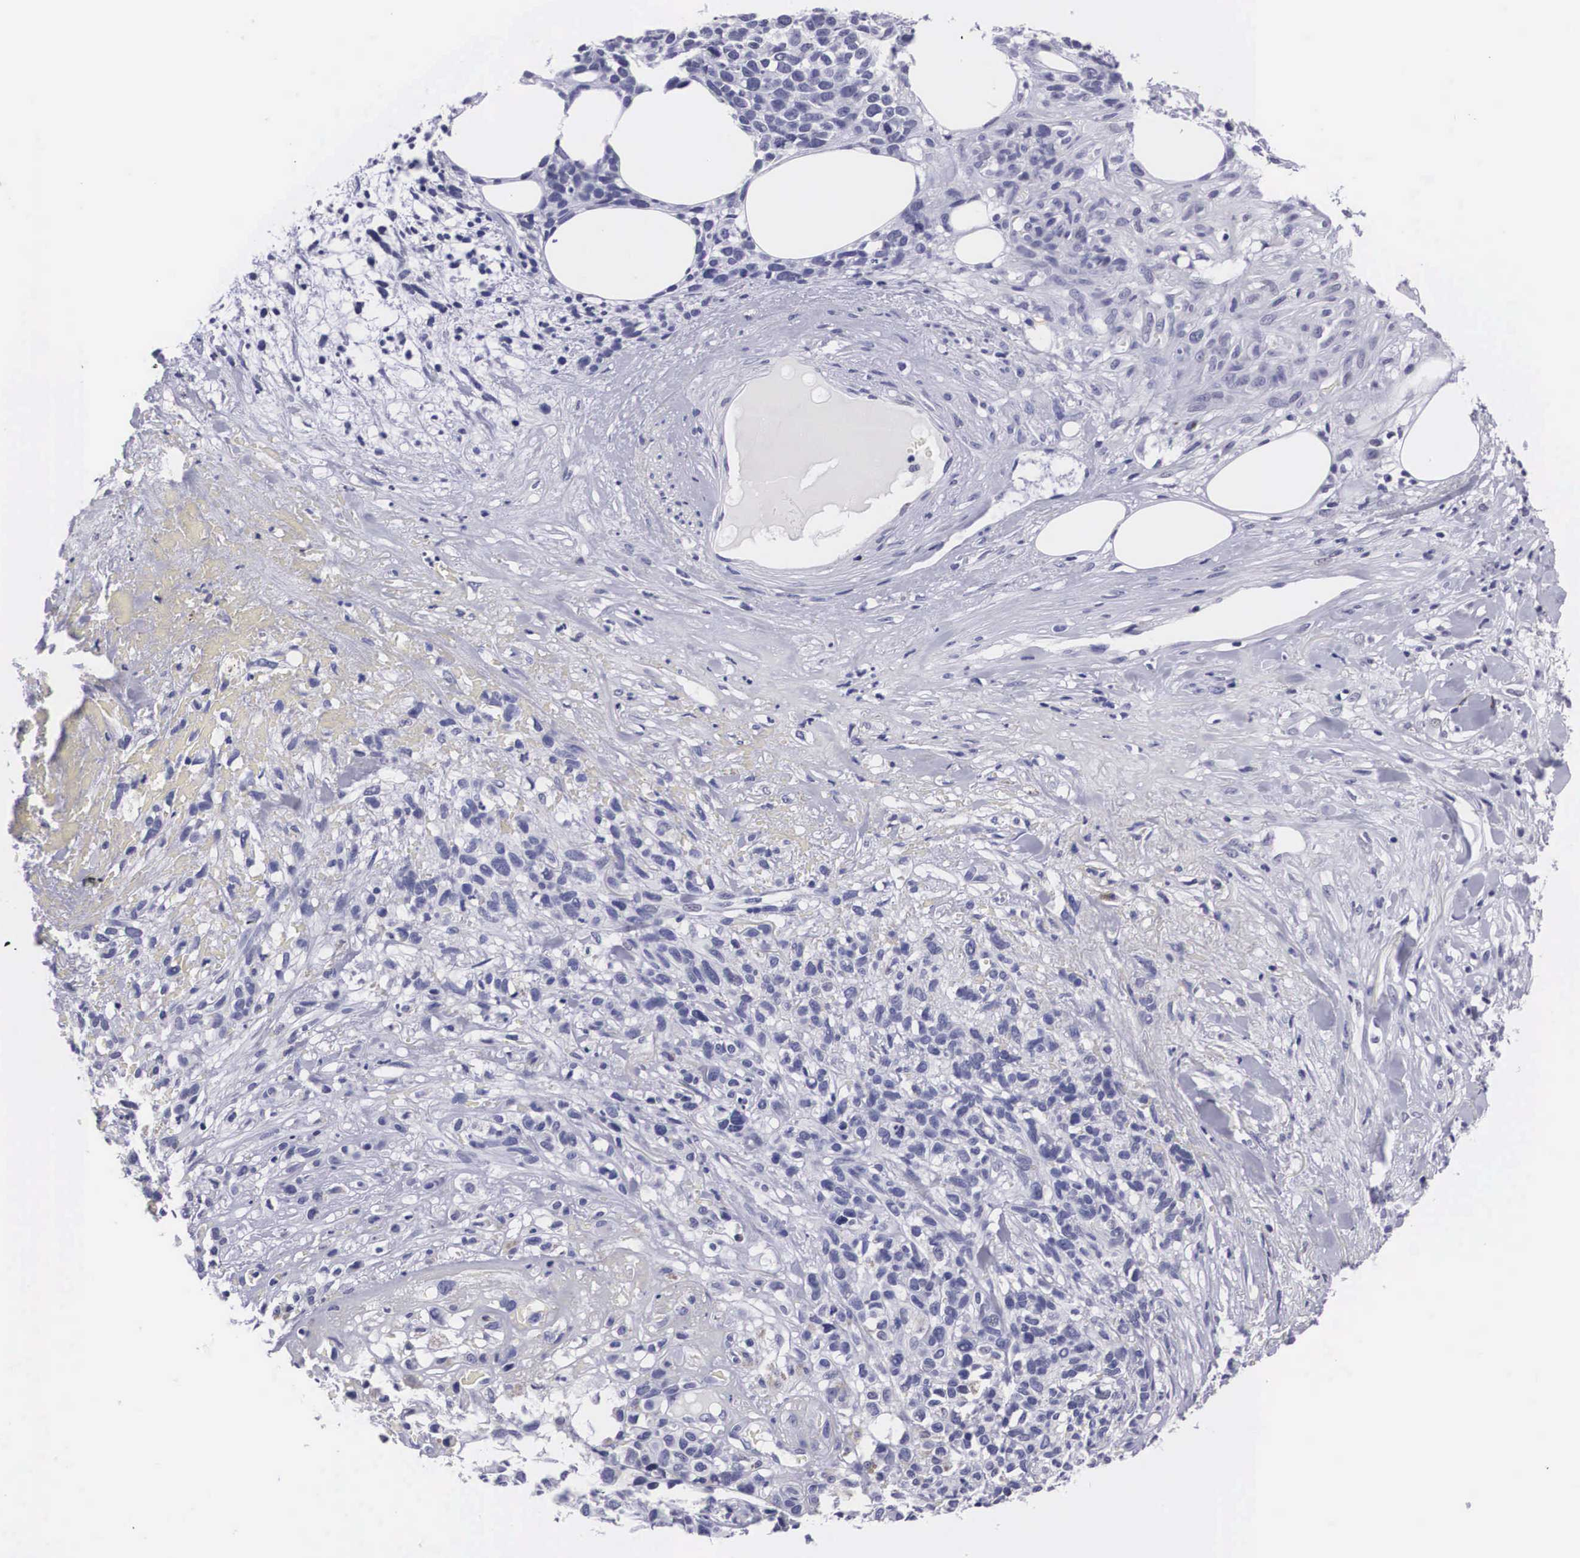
{"staining": {"intensity": "negative", "quantity": "none", "location": "none"}, "tissue": "melanoma", "cell_type": "Tumor cells", "image_type": "cancer", "snomed": [{"axis": "morphology", "description": "Malignant melanoma, NOS"}, {"axis": "topography", "description": "Skin"}], "caption": "Immunohistochemistry histopathology image of human melanoma stained for a protein (brown), which shows no positivity in tumor cells.", "gene": "C22orf31", "patient": {"sex": "female", "age": 85}}